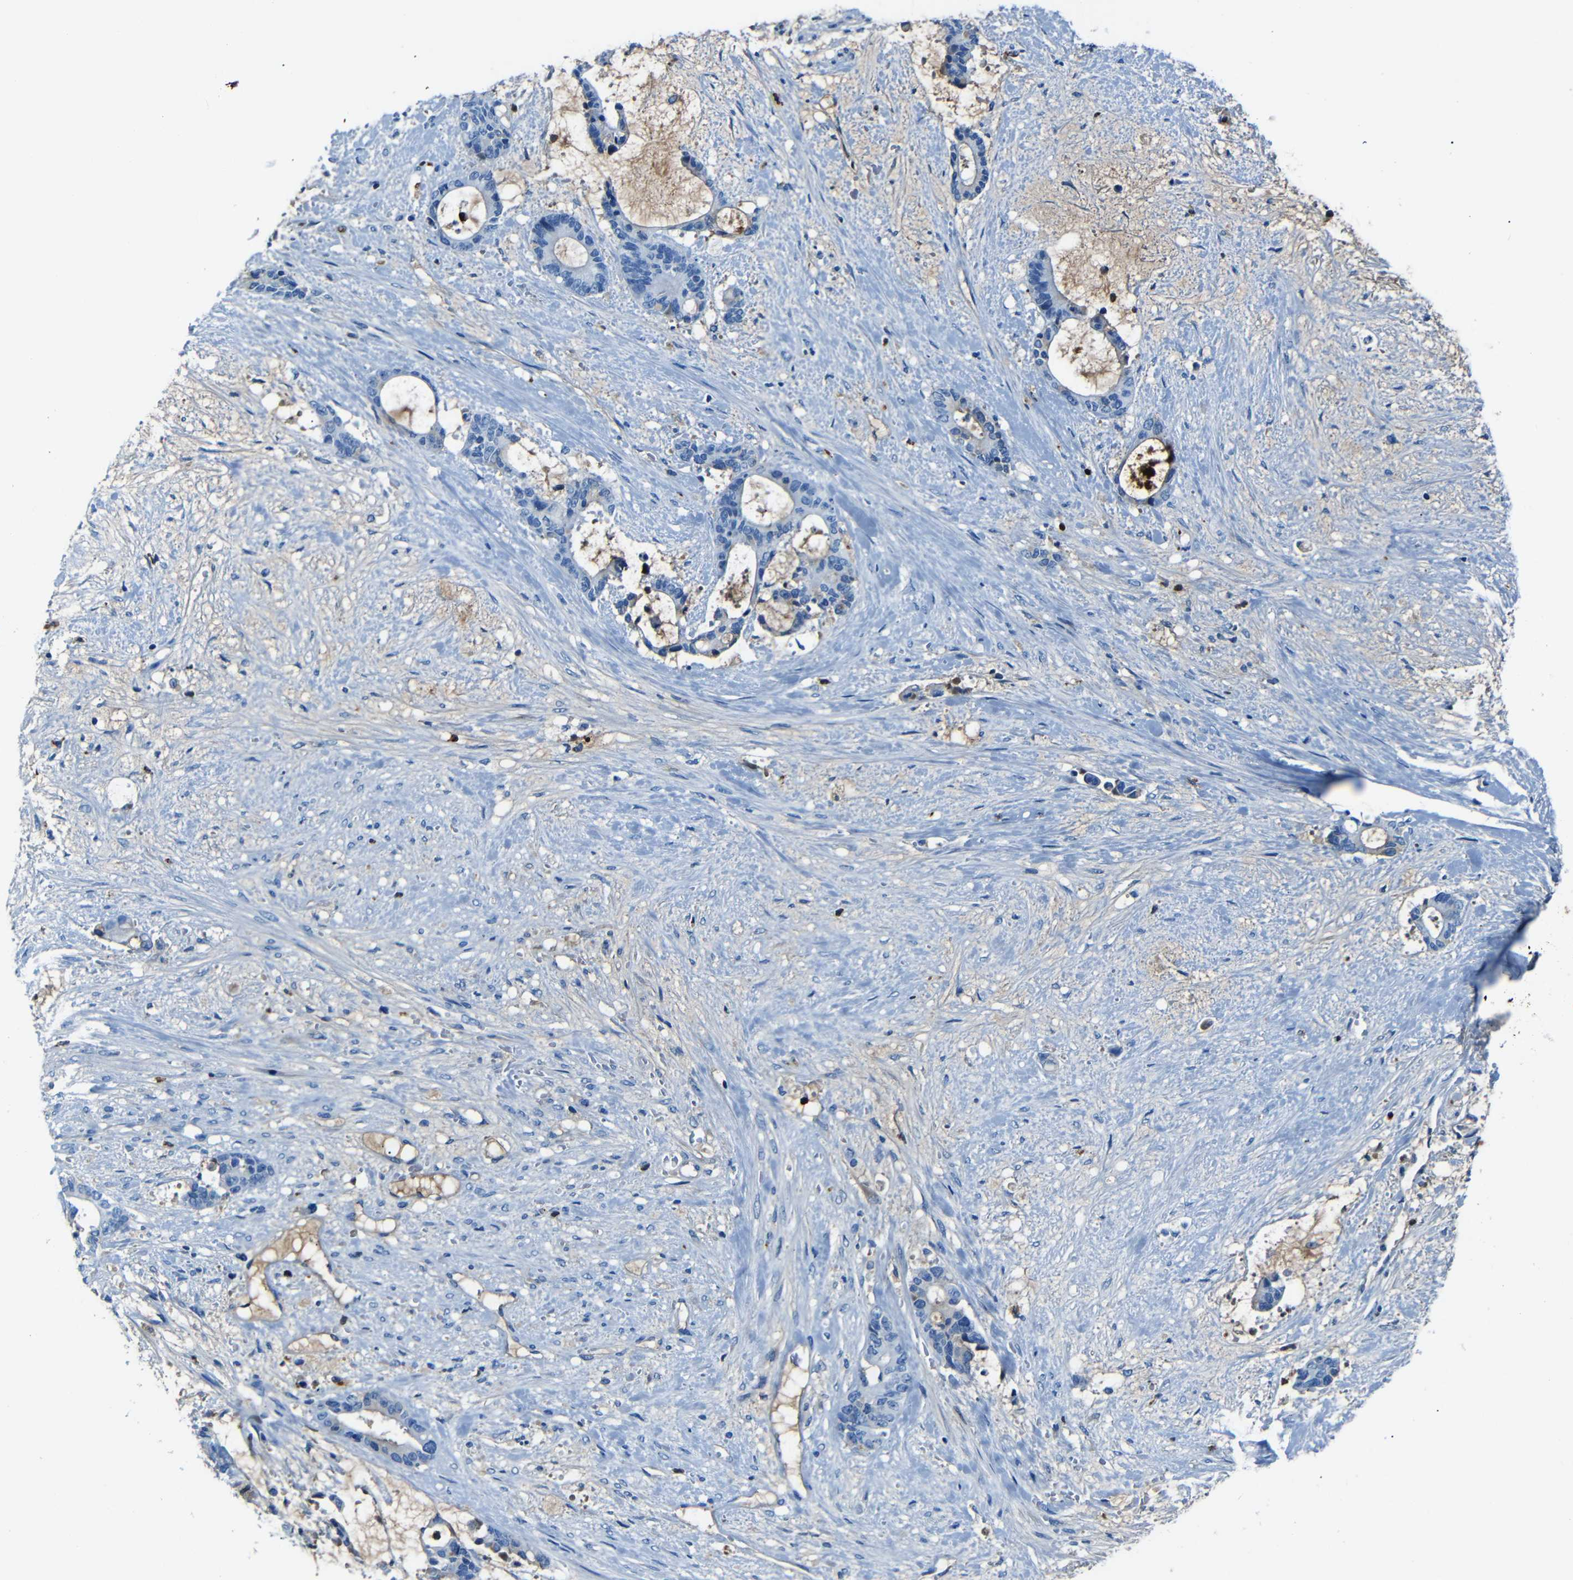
{"staining": {"intensity": "negative", "quantity": "none", "location": "none"}, "tissue": "liver cancer", "cell_type": "Tumor cells", "image_type": "cancer", "snomed": [{"axis": "morphology", "description": "Normal tissue, NOS"}, {"axis": "morphology", "description": "Cholangiocarcinoma"}, {"axis": "topography", "description": "Liver"}, {"axis": "topography", "description": "Peripheral nerve tissue"}], "caption": "A photomicrograph of human cholangiocarcinoma (liver) is negative for staining in tumor cells.", "gene": "SERPINA1", "patient": {"sex": "female", "age": 73}}